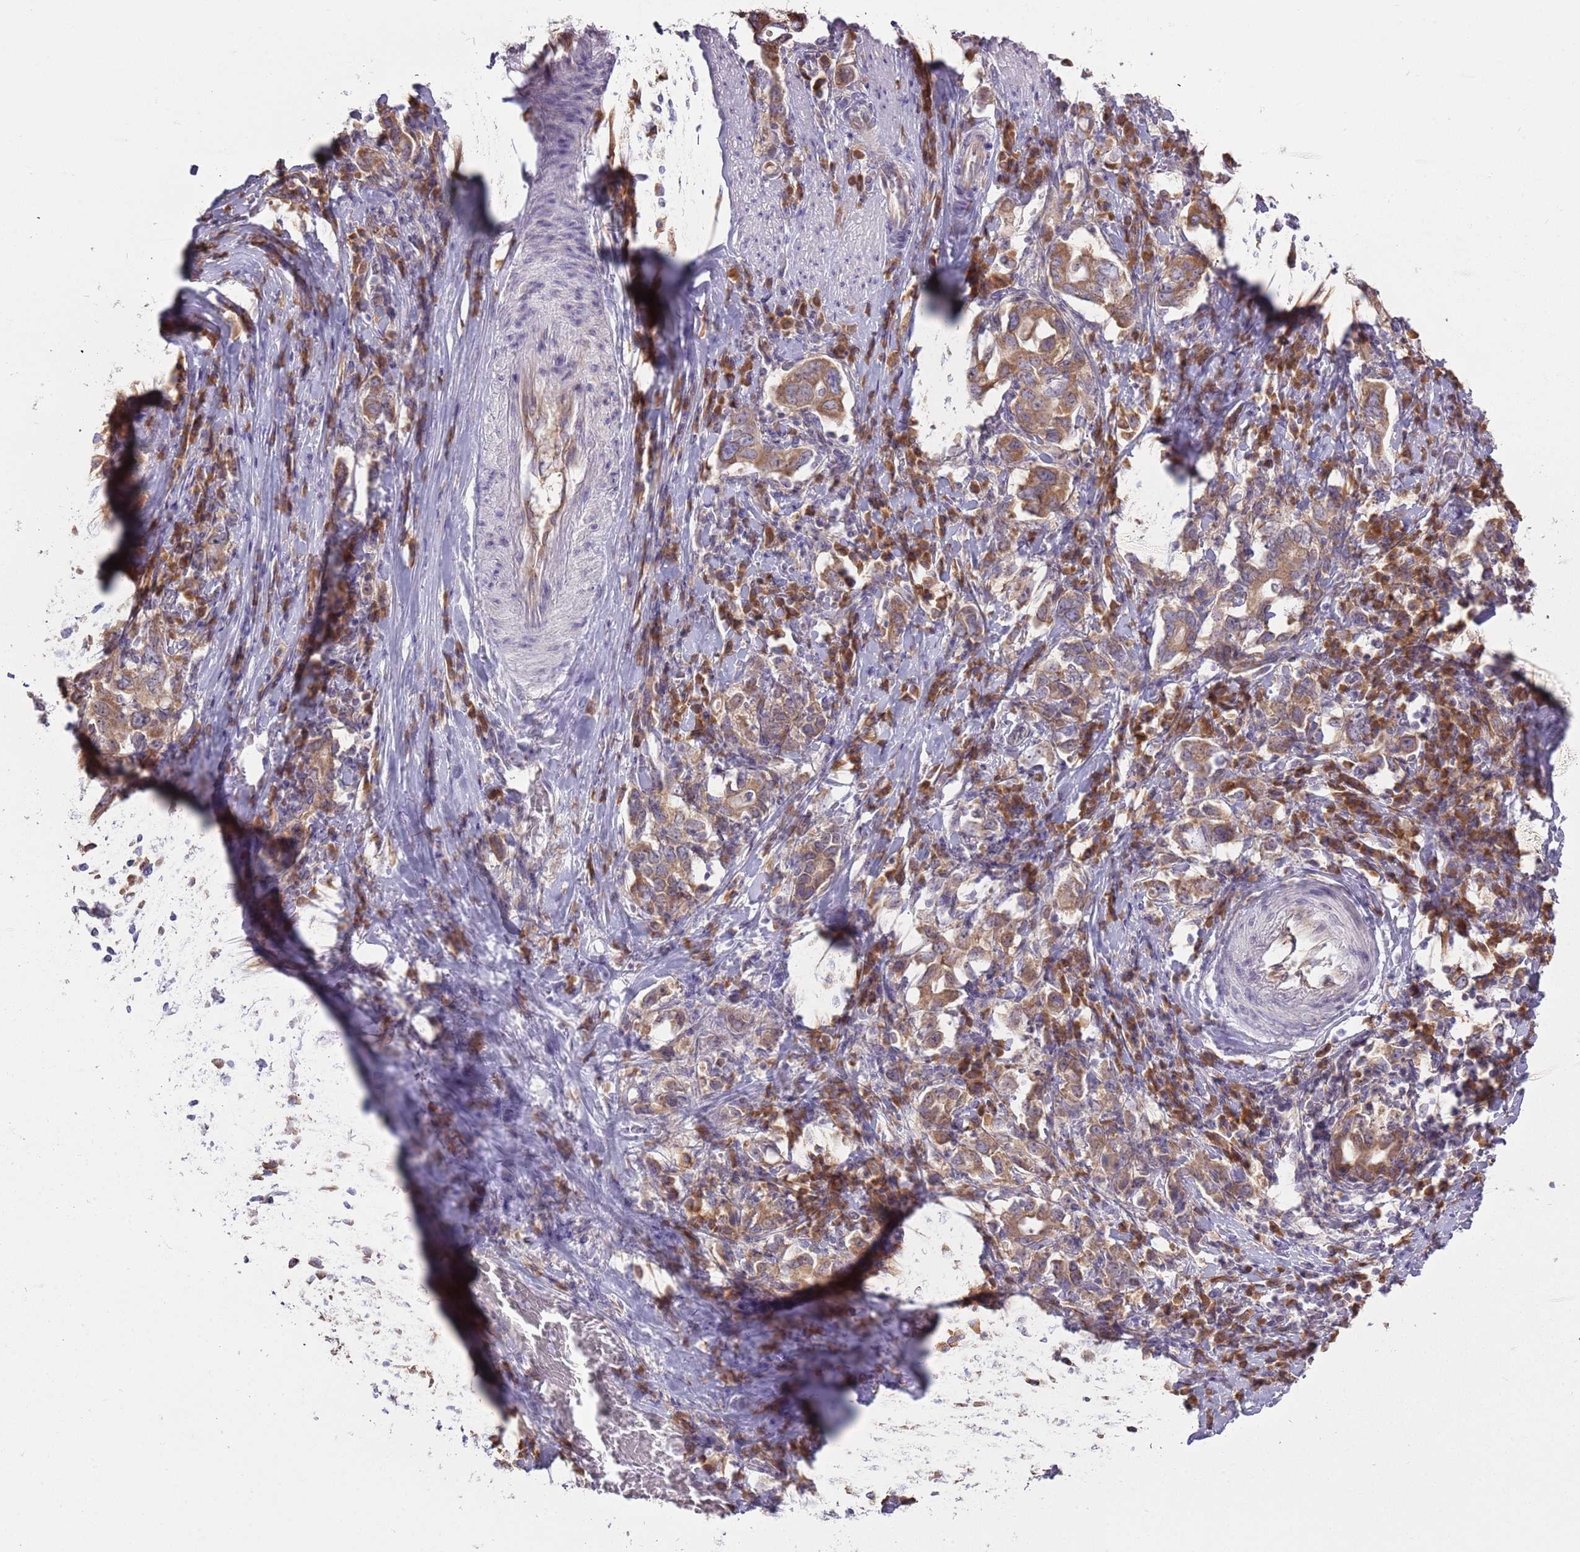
{"staining": {"intensity": "moderate", "quantity": ">75%", "location": "cytoplasmic/membranous"}, "tissue": "stomach cancer", "cell_type": "Tumor cells", "image_type": "cancer", "snomed": [{"axis": "morphology", "description": "Adenocarcinoma, NOS"}, {"axis": "topography", "description": "Stomach, upper"}, {"axis": "topography", "description": "Stomach"}], "caption": "This is an image of immunohistochemistry staining of stomach cancer, which shows moderate expression in the cytoplasmic/membranous of tumor cells.", "gene": "RPL17-C18orf32", "patient": {"sex": "male", "age": 62}}